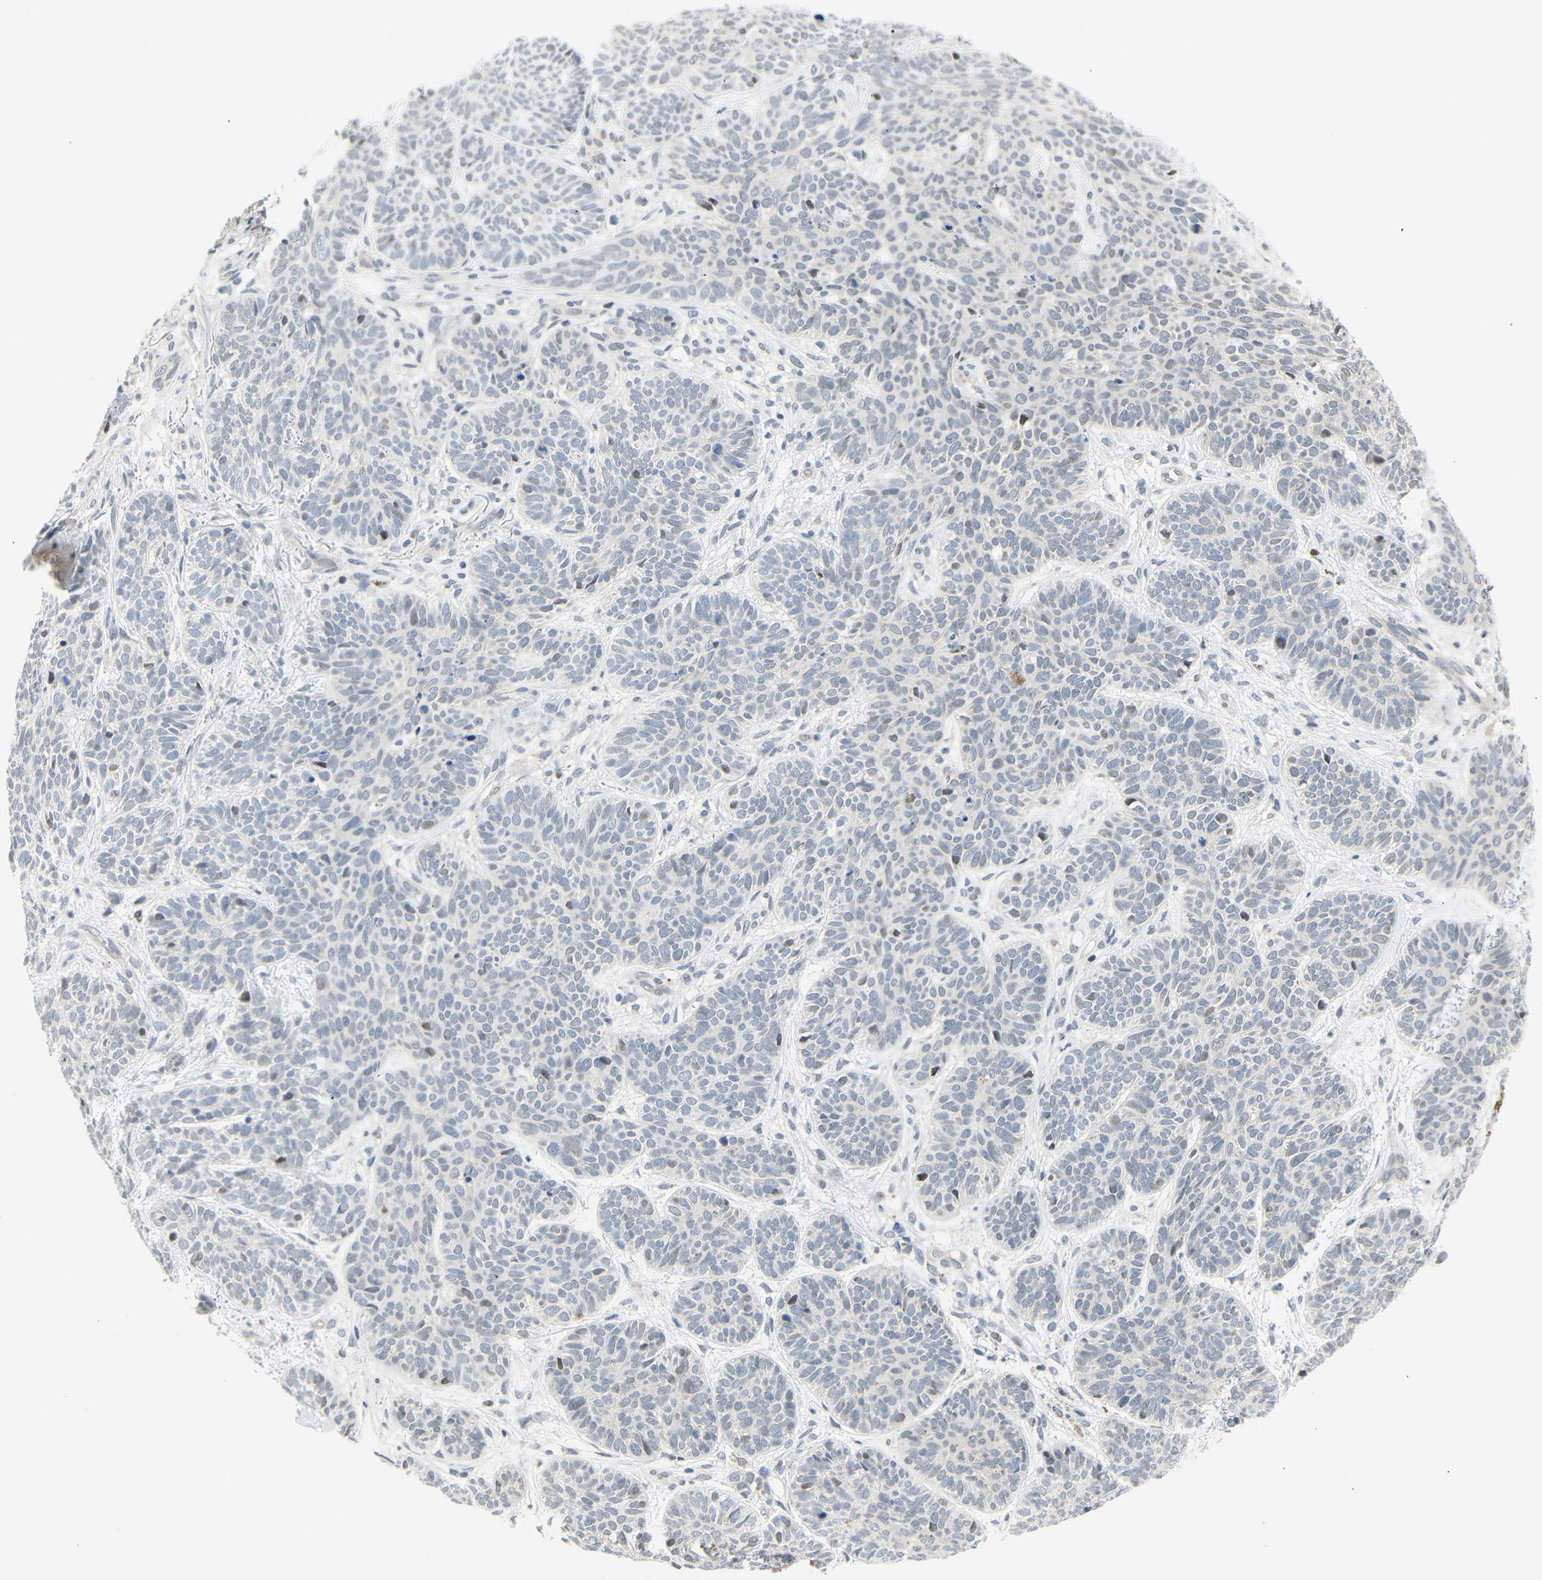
{"staining": {"intensity": "negative", "quantity": "none", "location": "none"}, "tissue": "skin cancer", "cell_type": "Tumor cells", "image_type": "cancer", "snomed": [{"axis": "morphology", "description": "Normal tissue, NOS"}, {"axis": "morphology", "description": "Basal cell carcinoma"}, {"axis": "topography", "description": "Skin"}], "caption": "High power microscopy photomicrograph of an immunohistochemistry (IHC) photomicrograph of skin basal cell carcinoma, revealing no significant expression in tumor cells. (Immunohistochemistry (ihc), brightfield microscopy, high magnification).", "gene": "IMPG2", "patient": {"sex": "male", "age": 52}}